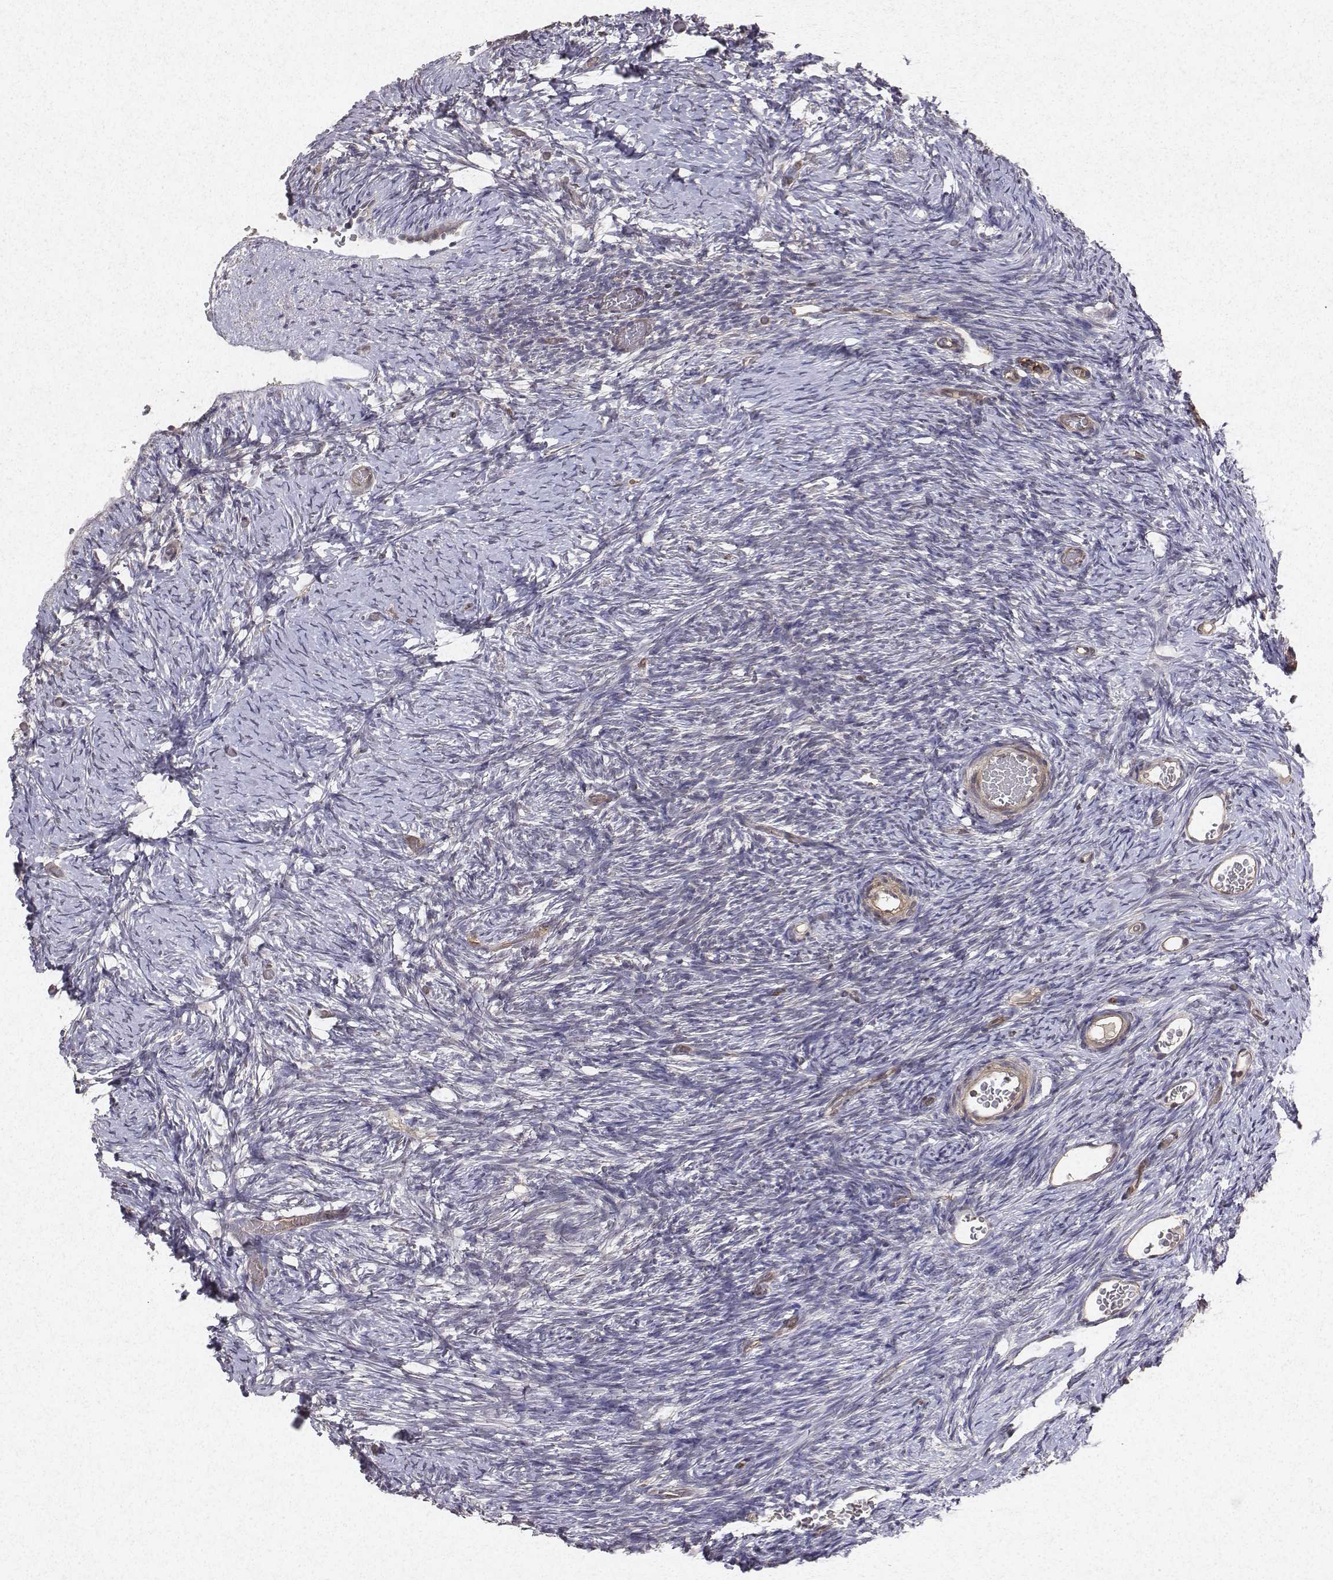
{"staining": {"intensity": "negative", "quantity": "none", "location": "none"}, "tissue": "ovary", "cell_type": "Follicle cells", "image_type": "normal", "snomed": [{"axis": "morphology", "description": "Normal tissue, NOS"}, {"axis": "topography", "description": "Ovary"}], "caption": "Ovary stained for a protein using immunohistochemistry (IHC) reveals no expression follicle cells.", "gene": "PTPRG", "patient": {"sex": "female", "age": 39}}